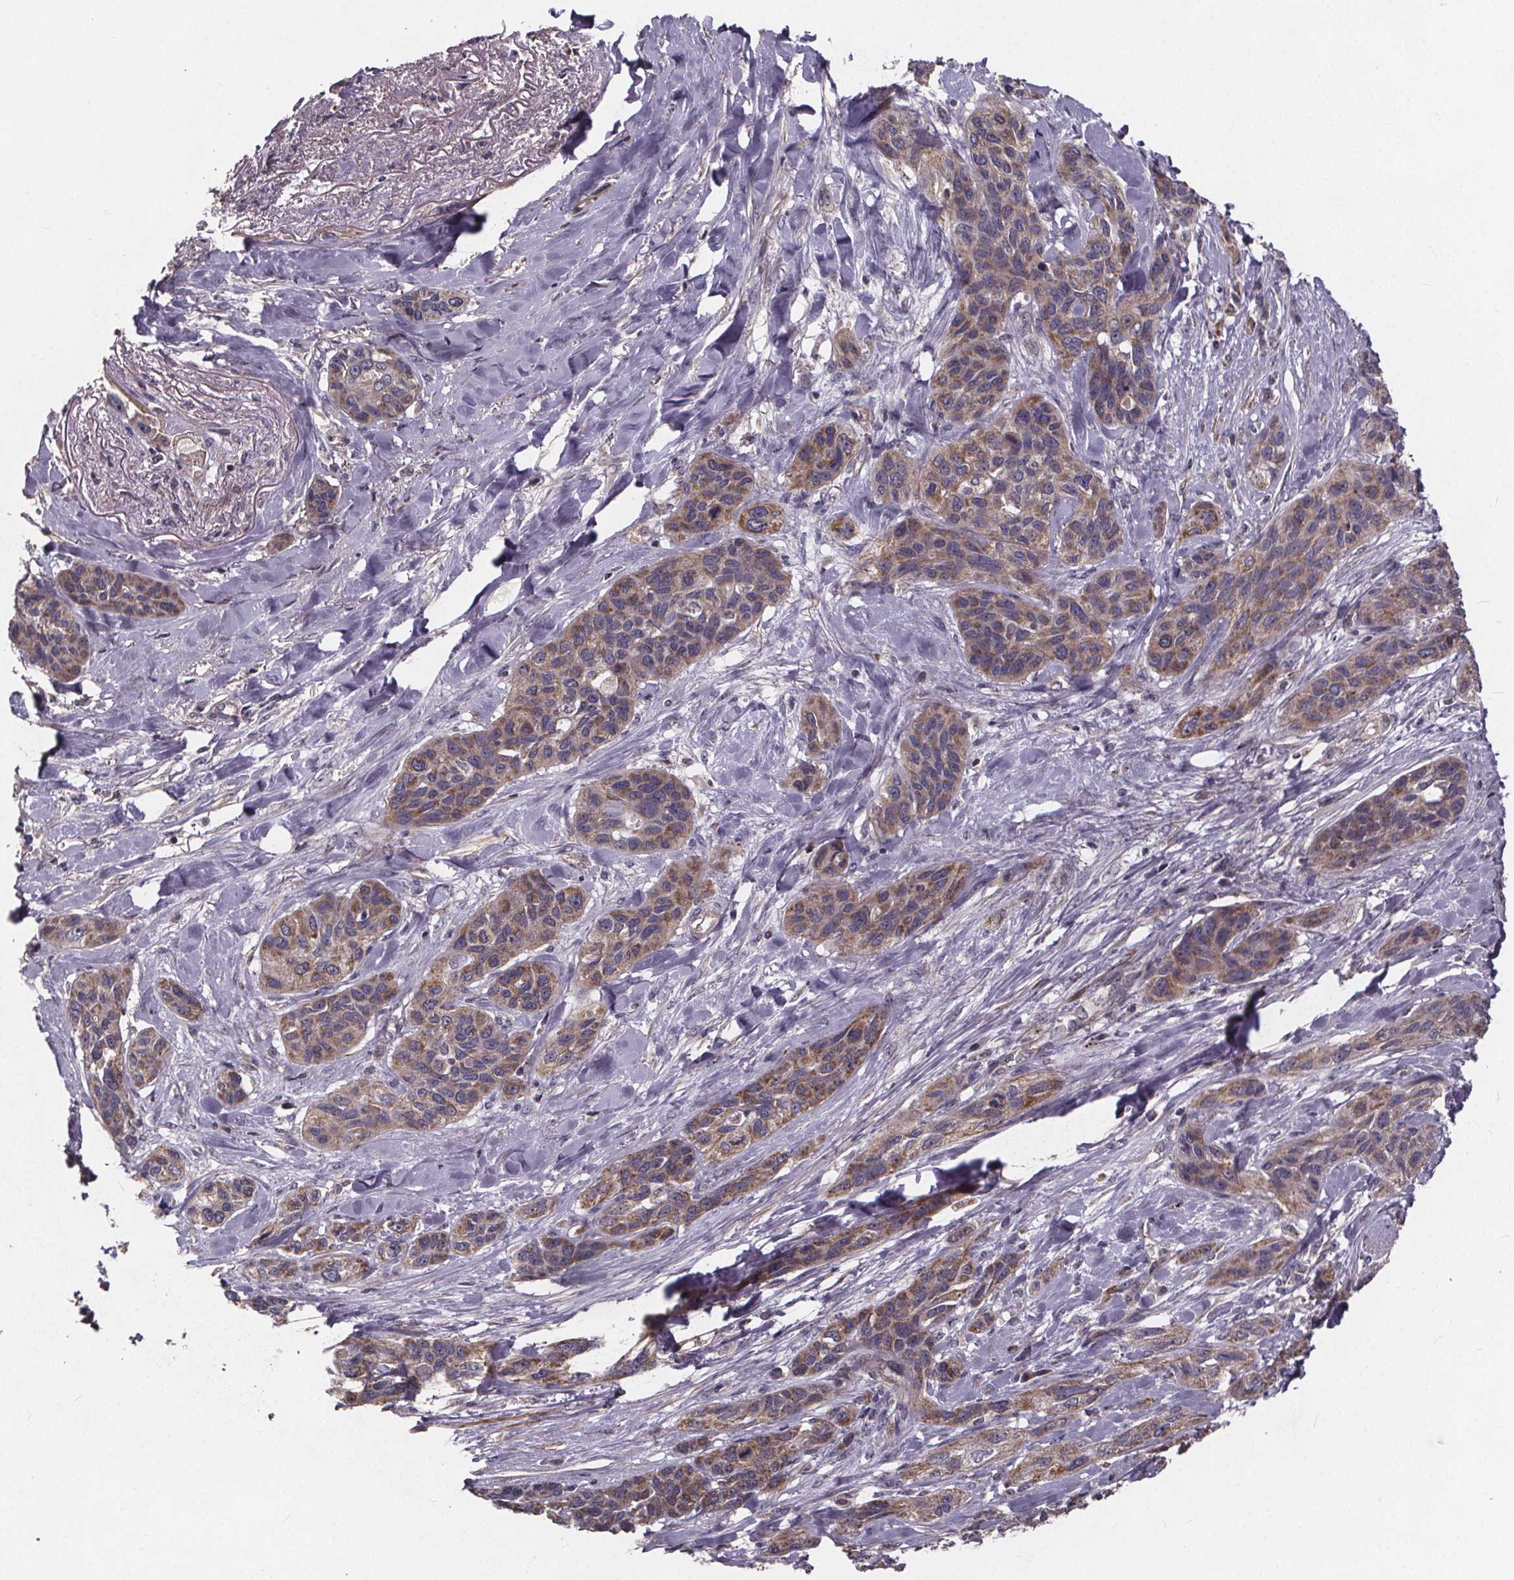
{"staining": {"intensity": "moderate", "quantity": "25%-75%", "location": "cytoplasmic/membranous"}, "tissue": "lung cancer", "cell_type": "Tumor cells", "image_type": "cancer", "snomed": [{"axis": "morphology", "description": "Squamous cell carcinoma, NOS"}, {"axis": "topography", "description": "Lung"}], "caption": "This is a histology image of immunohistochemistry staining of lung cancer (squamous cell carcinoma), which shows moderate staining in the cytoplasmic/membranous of tumor cells.", "gene": "YME1L1", "patient": {"sex": "female", "age": 70}}